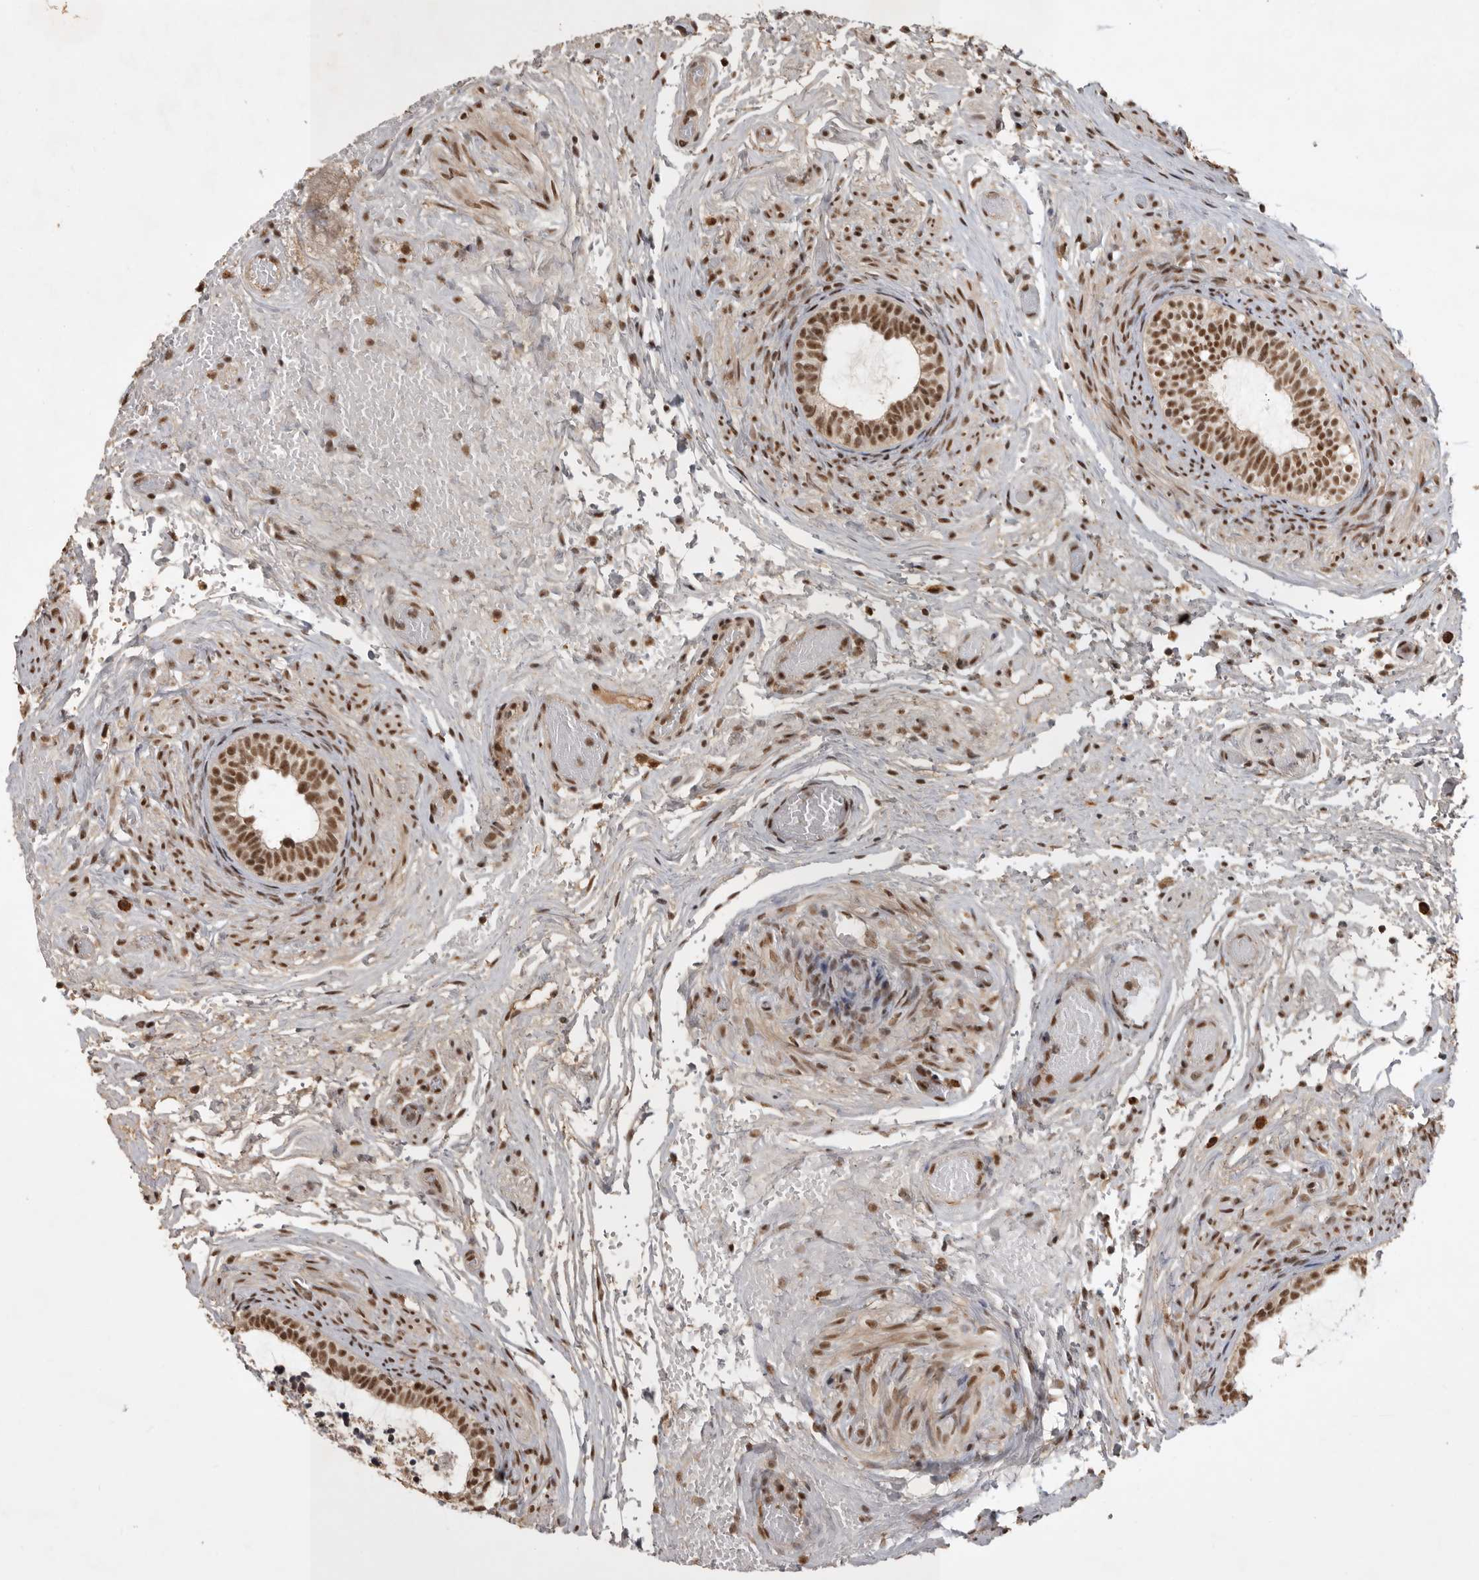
{"staining": {"intensity": "moderate", "quantity": ">75%", "location": "nuclear"}, "tissue": "epididymis", "cell_type": "Glandular cells", "image_type": "normal", "snomed": [{"axis": "morphology", "description": "Normal tissue, NOS"}, {"axis": "topography", "description": "Epididymis"}], "caption": "Immunohistochemistry histopathology image of benign epididymis: human epididymis stained using immunohistochemistry (IHC) reveals medium levels of moderate protein expression localized specifically in the nuclear of glandular cells, appearing as a nuclear brown color.", "gene": "CBLL1", "patient": {"sex": "male", "age": 5}}